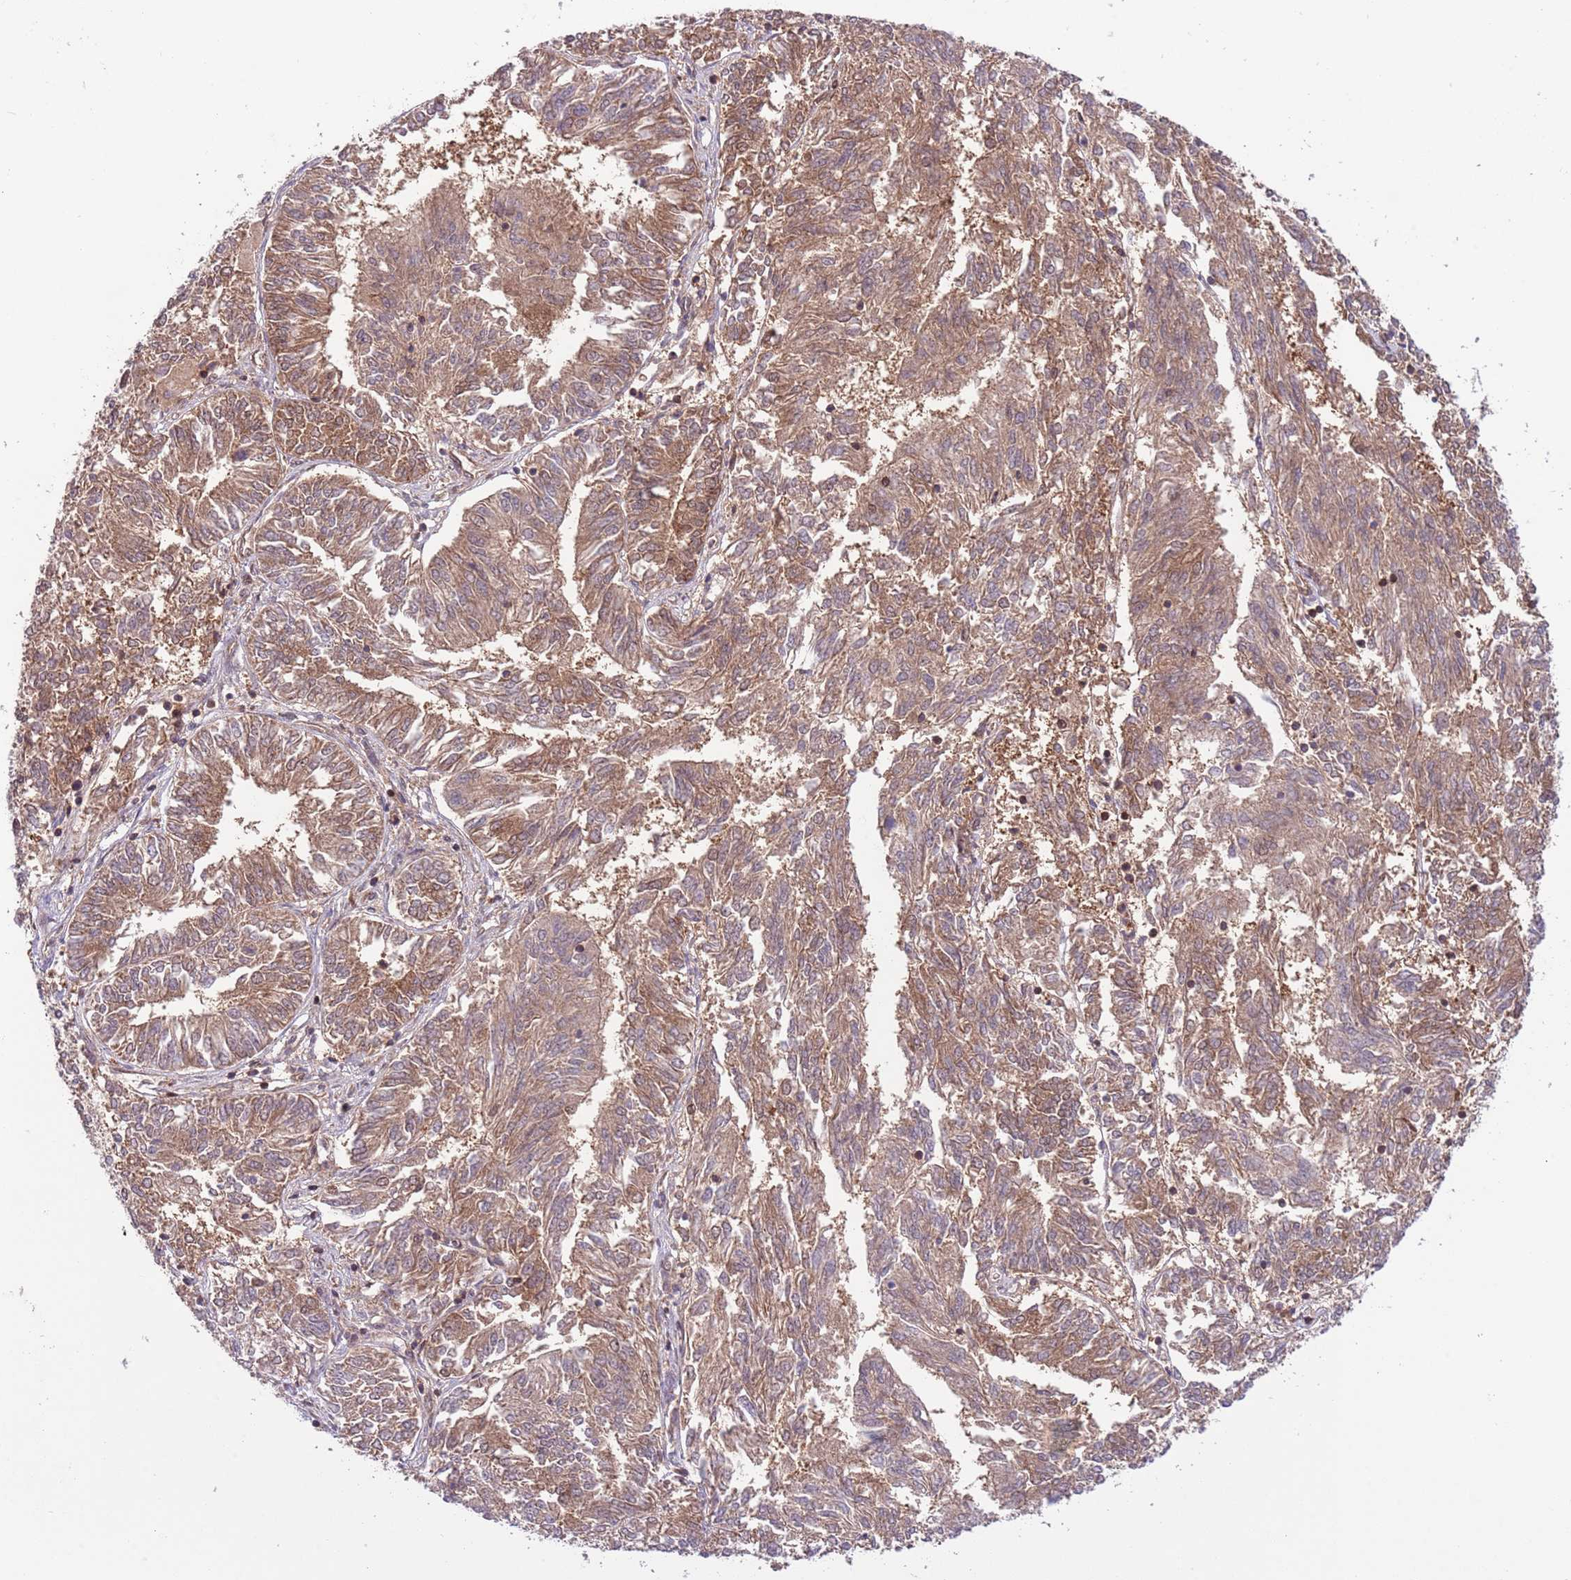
{"staining": {"intensity": "moderate", "quantity": ">75%", "location": "cytoplasmic/membranous"}, "tissue": "endometrial cancer", "cell_type": "Tumor cells", "image_type": "cancer", "snomed": [{"axis": "morphology", "description": "Adenocarcinoma, NOS"}, {"axis": "topography", "description": "Endometrium"}], "caption": "Brown immunohistochemical staining in human endometrial cancer displays moderate cytoplasmic/membranous expression in about >75% of tumor cells. (DAB IHC with brightfield microscopy, high magnification).", "gene": "HDHD2", "patient": {"sex": "female", "age": 58}}